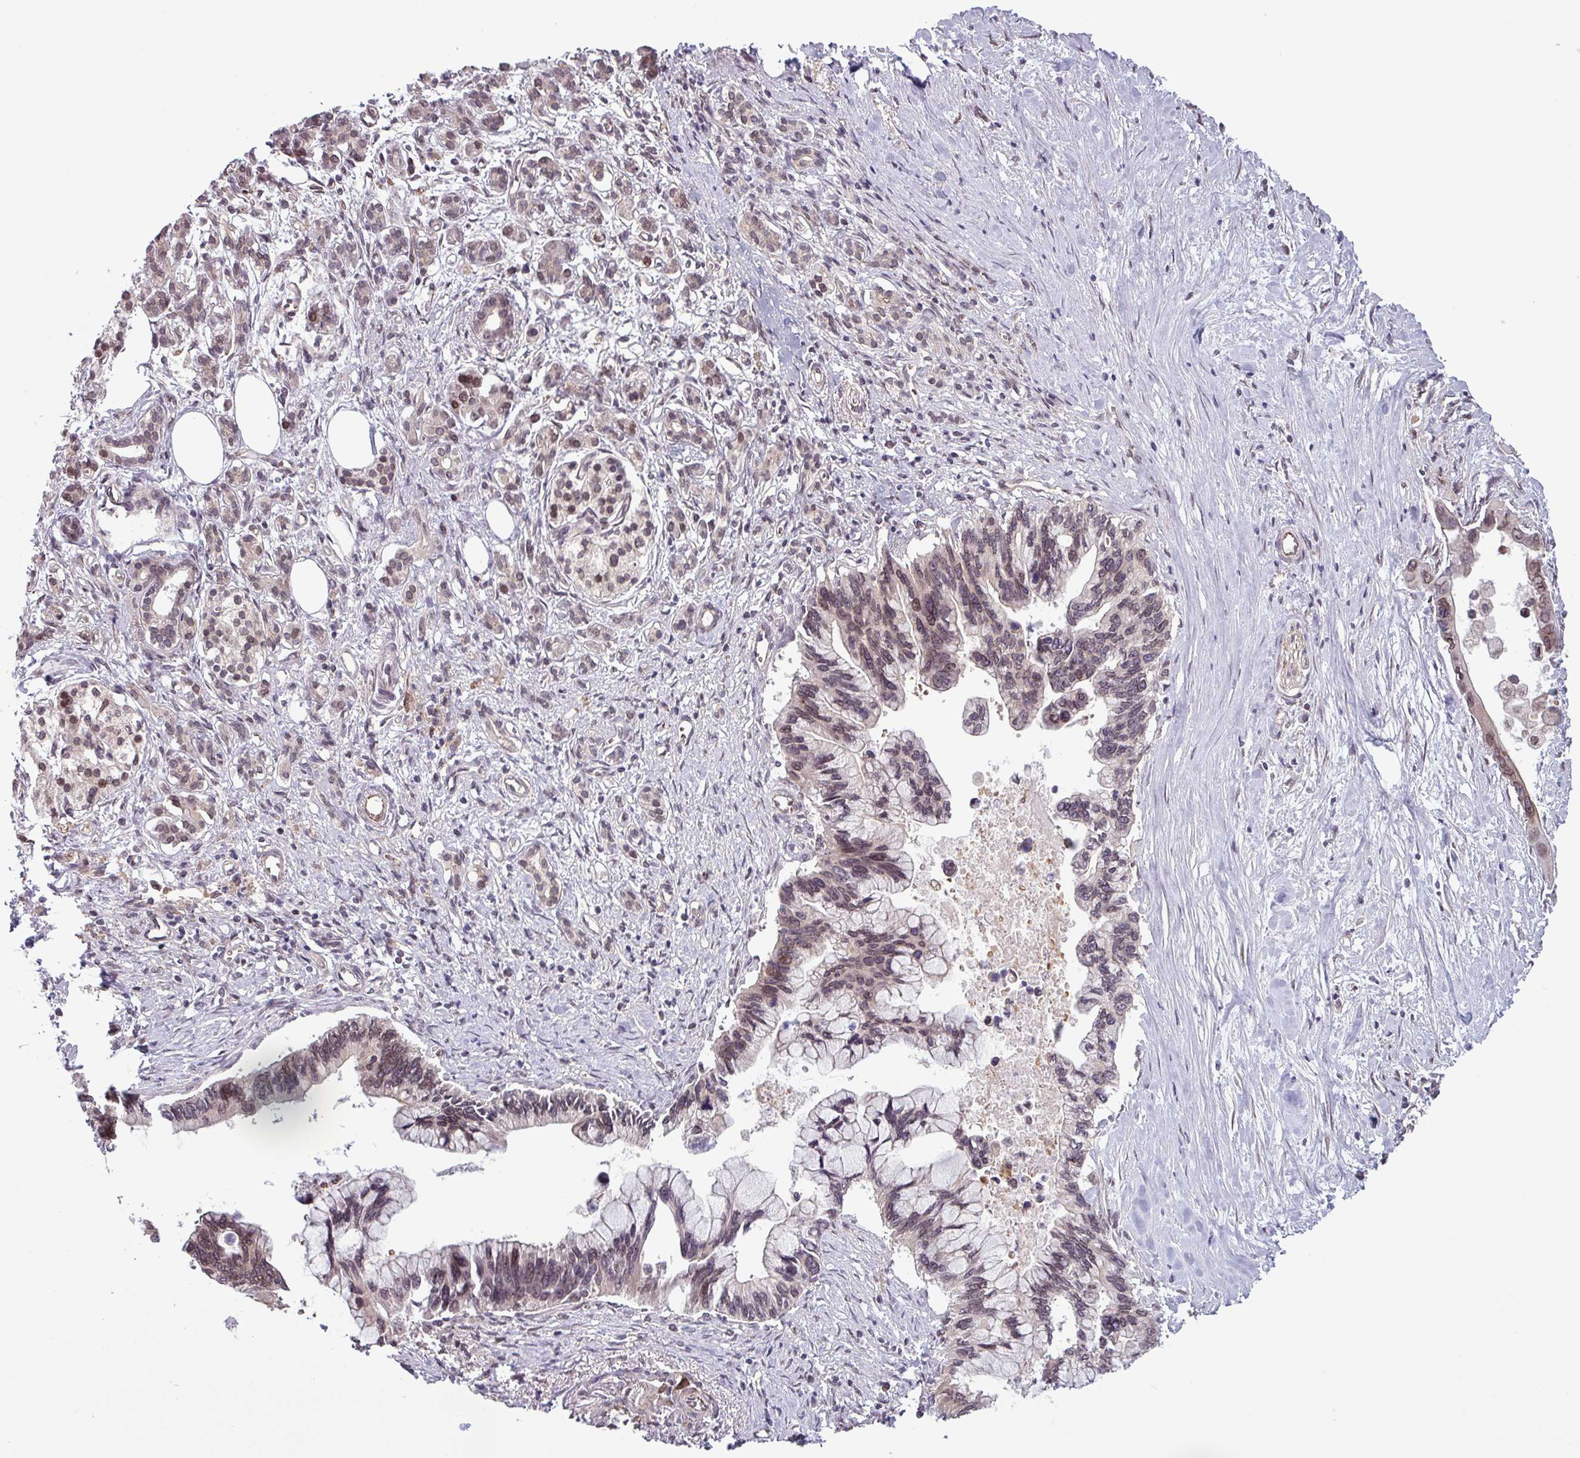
{"staining": {"intensity": "moderate", "quantity": "25%-75%", "location": "nuclear"}, "tissue": "pancreatic cancer", "cell_type": "Tumor cells", "image_type": "cancer", "snomed": [{"axis": "morphology", "description": "Adenocarcinoma, NOS"}, {"axis": "topography", "description": "Pancreas"}], "caption": "DAB immunohistochemical staining of human pancreatic cancer (adenocarcinoma) exhibits moderate nuclear protein positivity in approximately 25%-75% of tumor cells. The staining is performed using DAB brown chromogen to label protein expression. The nuclei are counter-stained blue using hematoxylin.", "gene": "RBM4B", "patient": {"sex": "female", "age": 83}}